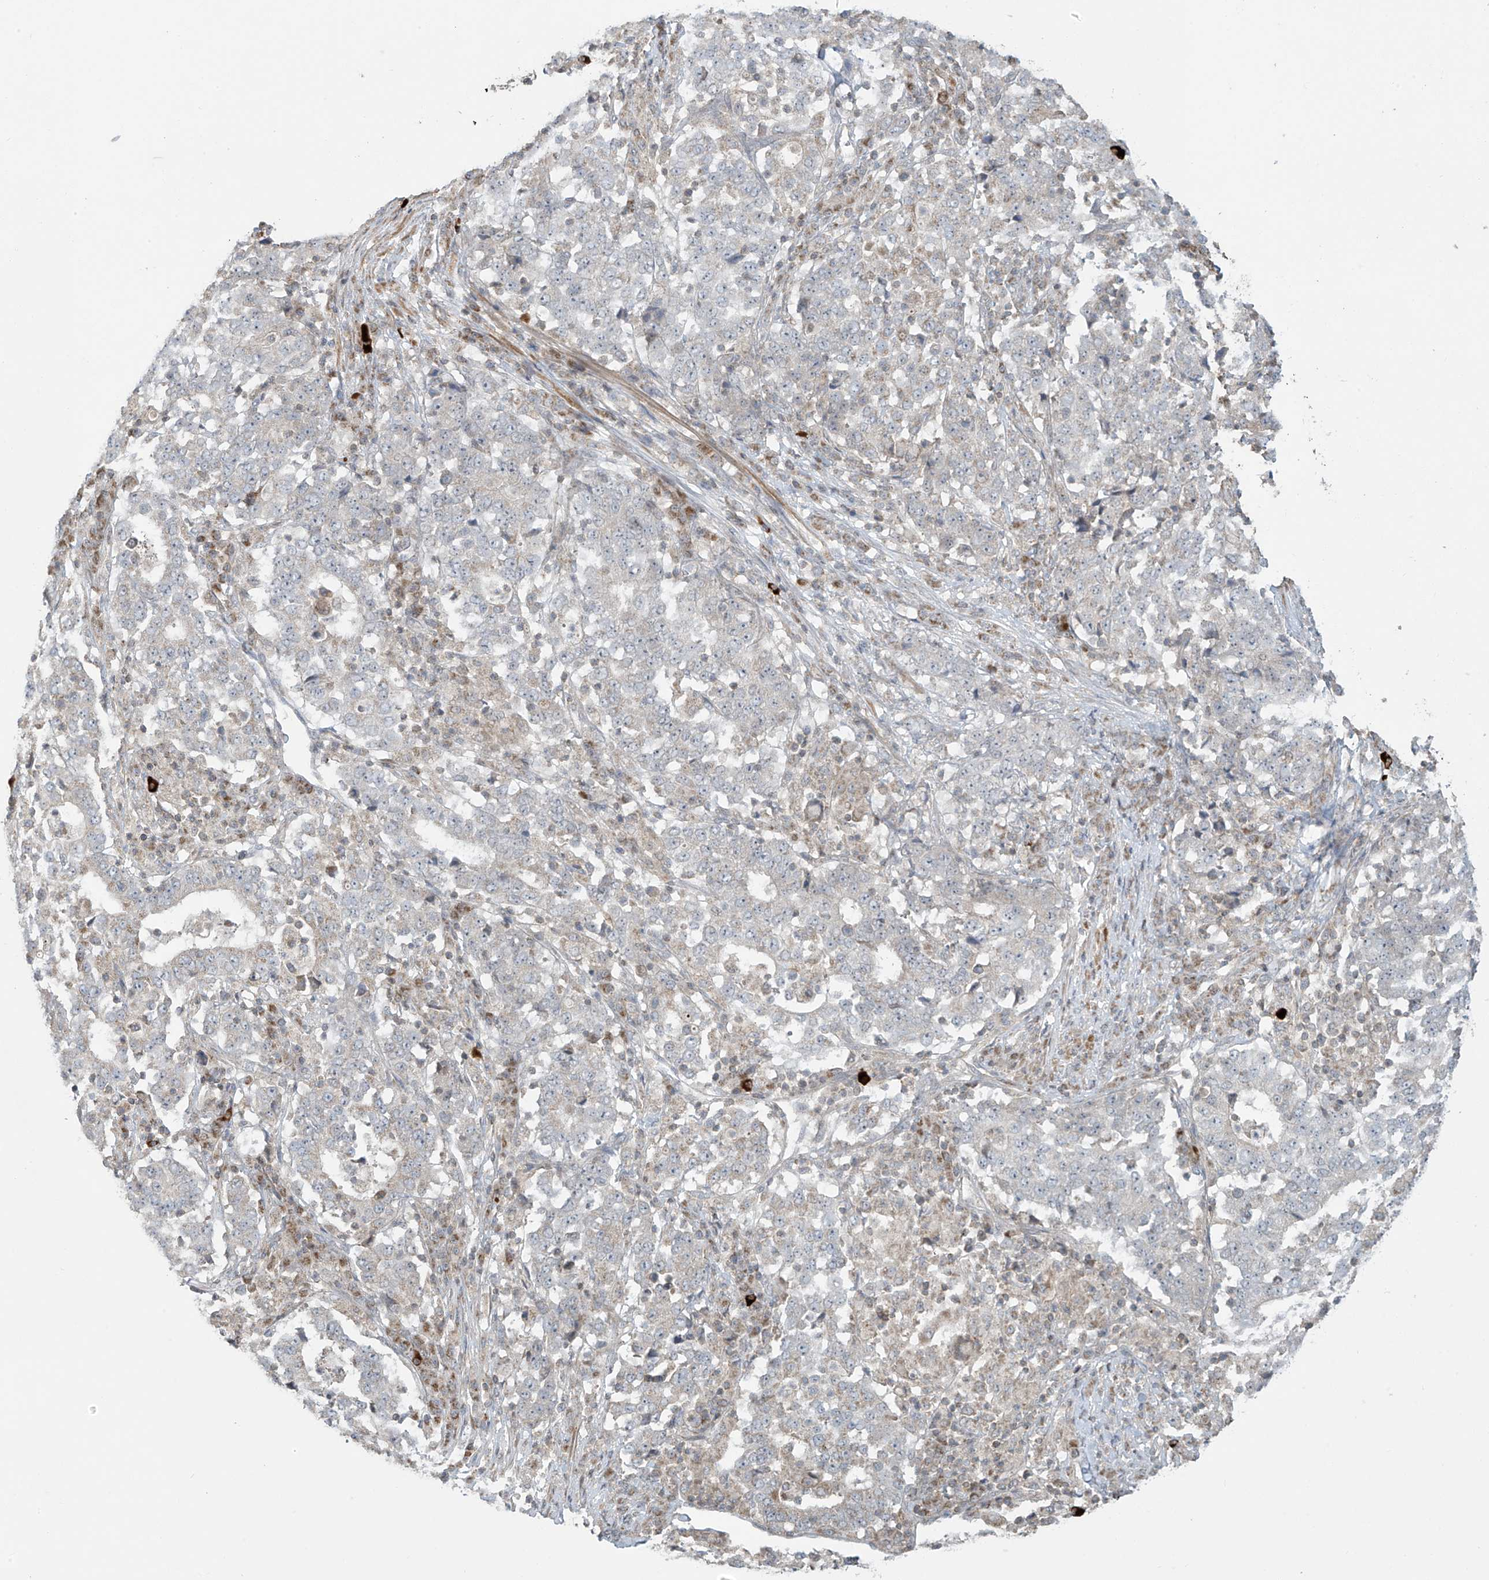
{"staining": {"intensity": "negative", "quantity": "none", "location": "none"}, "tissue": "stomach cancer", "cell_type": "Tumor cells", "image_type": "cancer", "snomed": [{"axis": "morphology", "description": "Adenocarcinoma, NOS"}, {"axis": "topography", "description": "Stomach"}], "caption": "Tumor cells are negative for brown protein staining in adenocarcinoma (stomach). (Brightfield microscopy of DAB IHC at high magnification).", "gene": "HDDC2", "patient": {"sex": "male", "age": 59}}